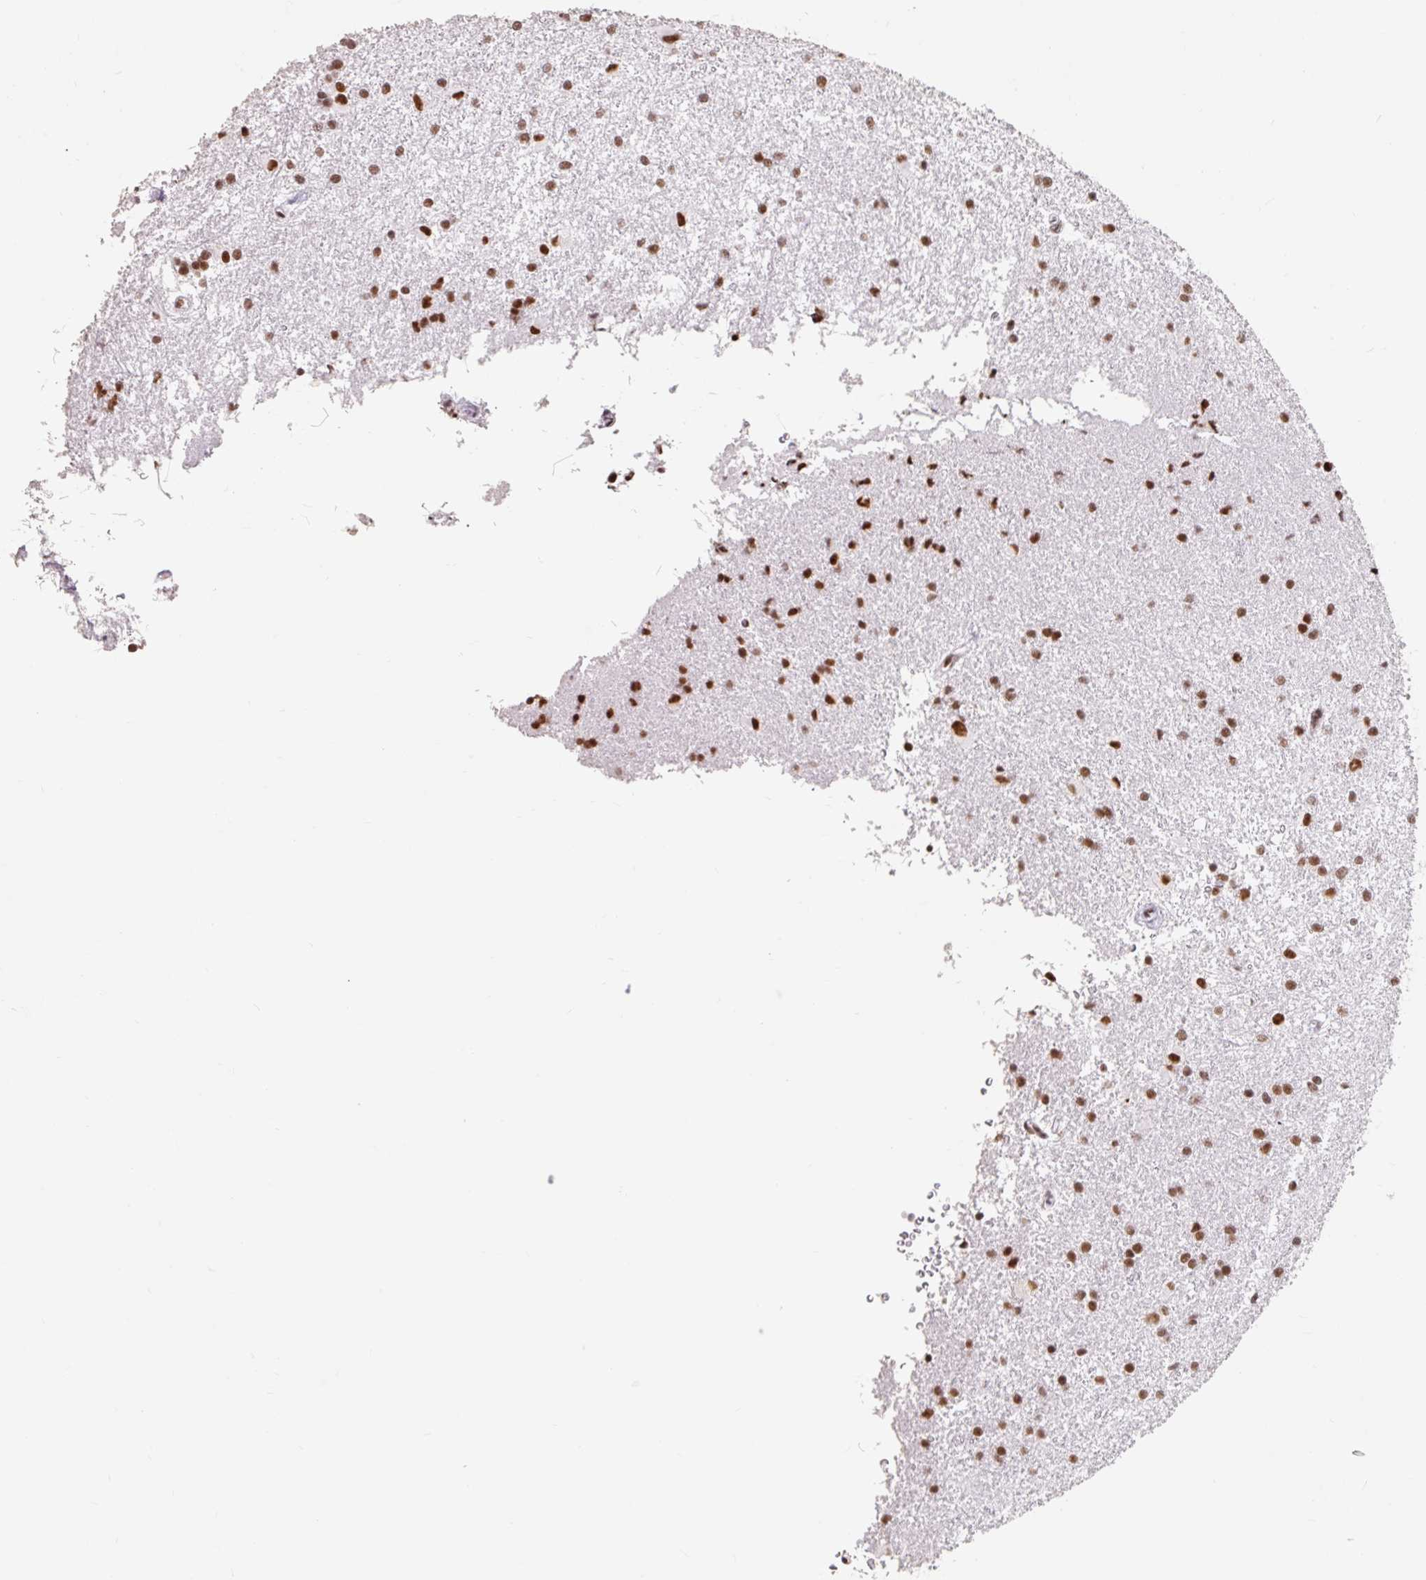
{"staining": {"intensity": "strong", "quantity": ">75%", "location": "nuclear"}, "tissue": "glioma", "cell_type": "Tumor cells", "image_type": "cancer", "snomed": [{"axis": "morphology", "description": "Glioma, malignant, High grade"}, {"axis": "topography", "description": "Brain"}], "caption": "The image exhibits a brown stain indicating the presence of a protein in the nuclear of tumor cells in high-grade glioma (malignant).", "gene": "SRSF10", "patient": {"sex": "female", "age": 50}}